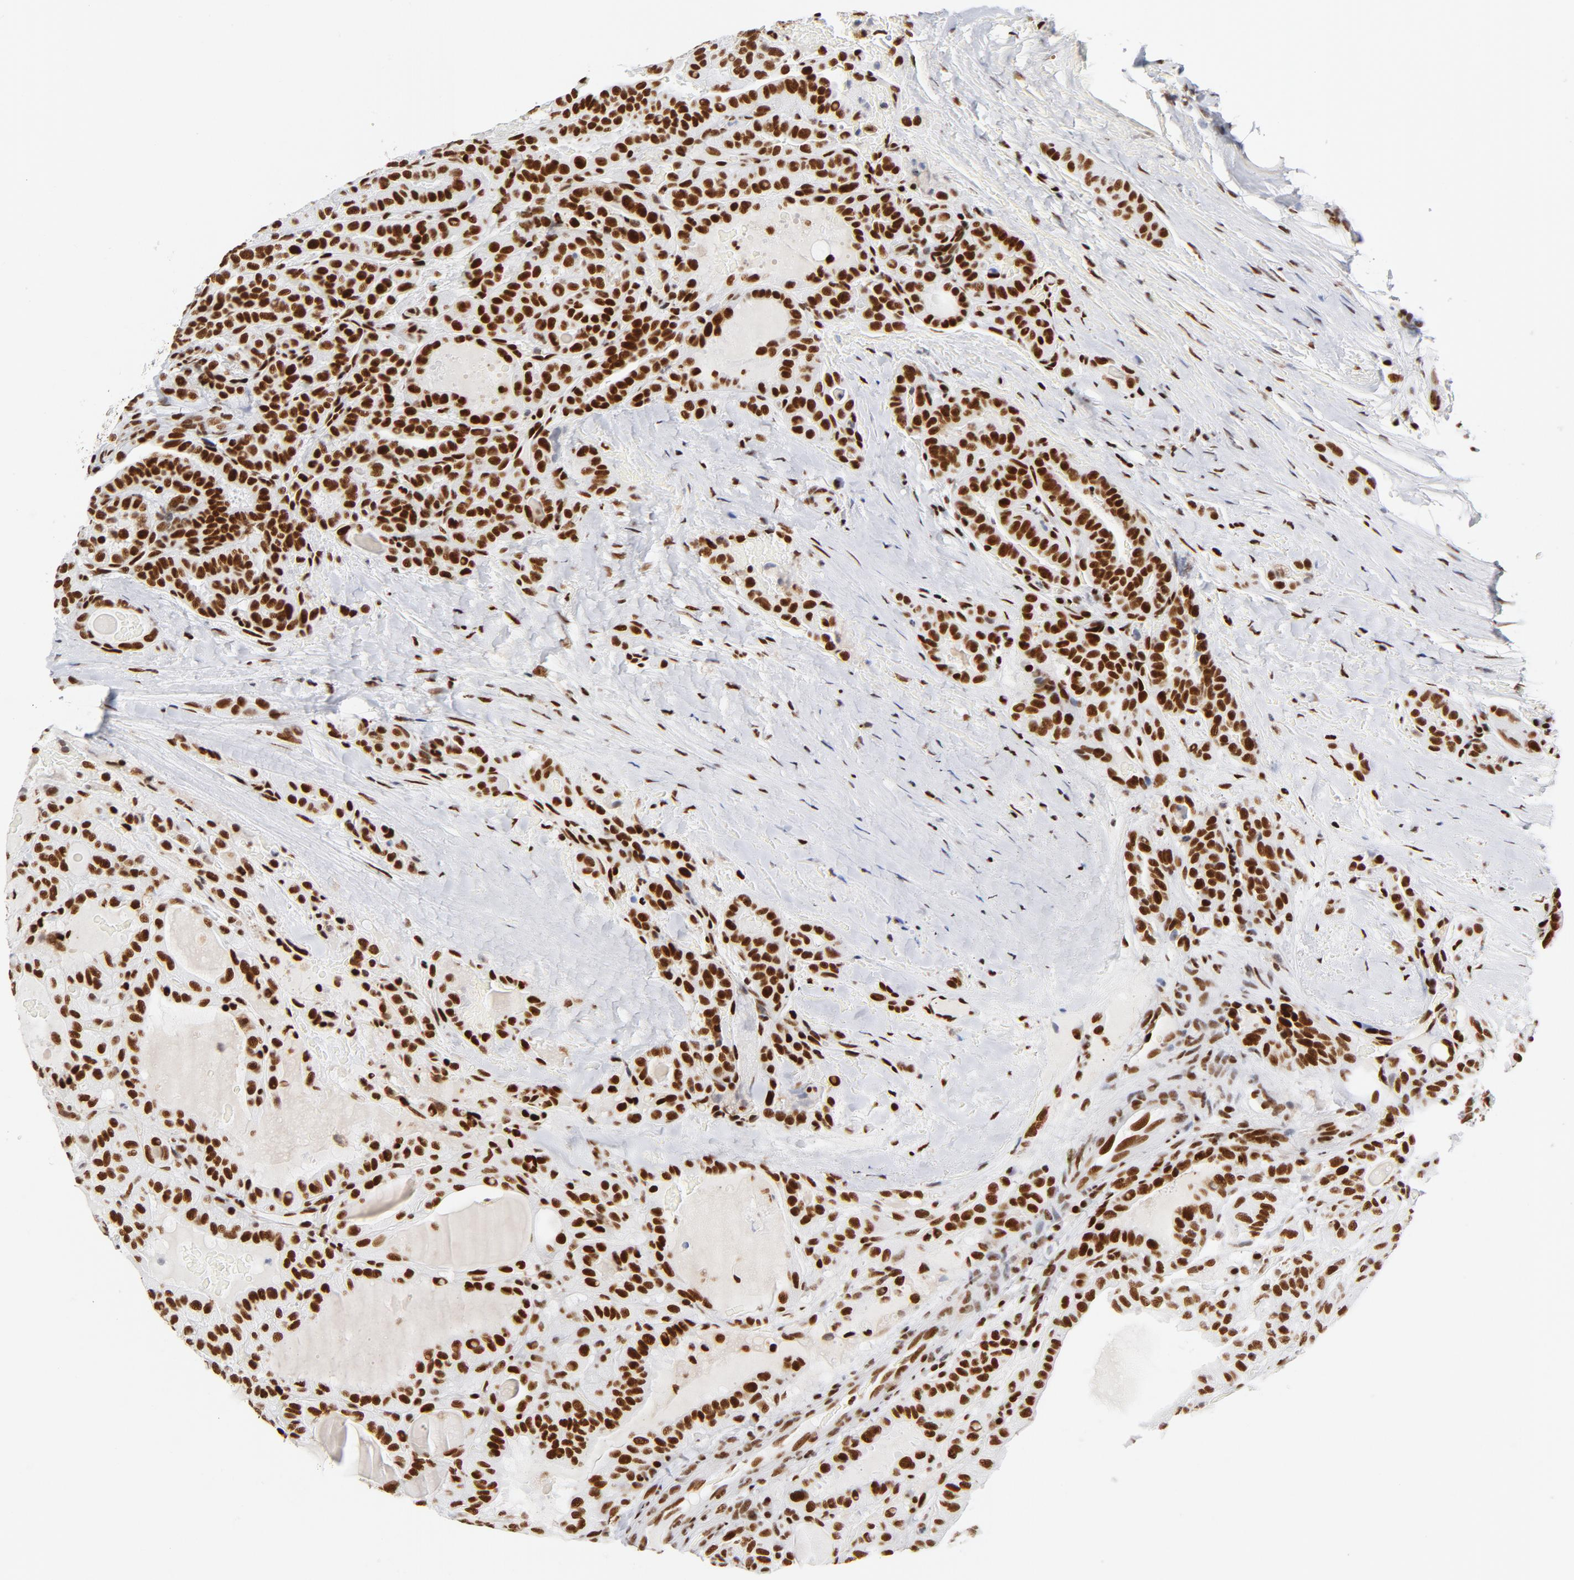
{"staining": {"intensity": "strong", "quantity": ">75%", "location": "nuclear"}, "tissue": "thyroid cancer", "cell_type": "Tumor cells", "image_type": "cancer", "snomed": [{"axis": "morphology", "description": "Papillary adenocarcinoma, NOS"}, {"axis": "topography", "description": "Thyroid gland"}], "caption": "Thyroid cancer stained for a protein (brown) reveals strong nuclear positive staining in approximately >75% of tumor cells.", "gene": "XRCC5", "patient": {"sex": "male", "age": 77}}